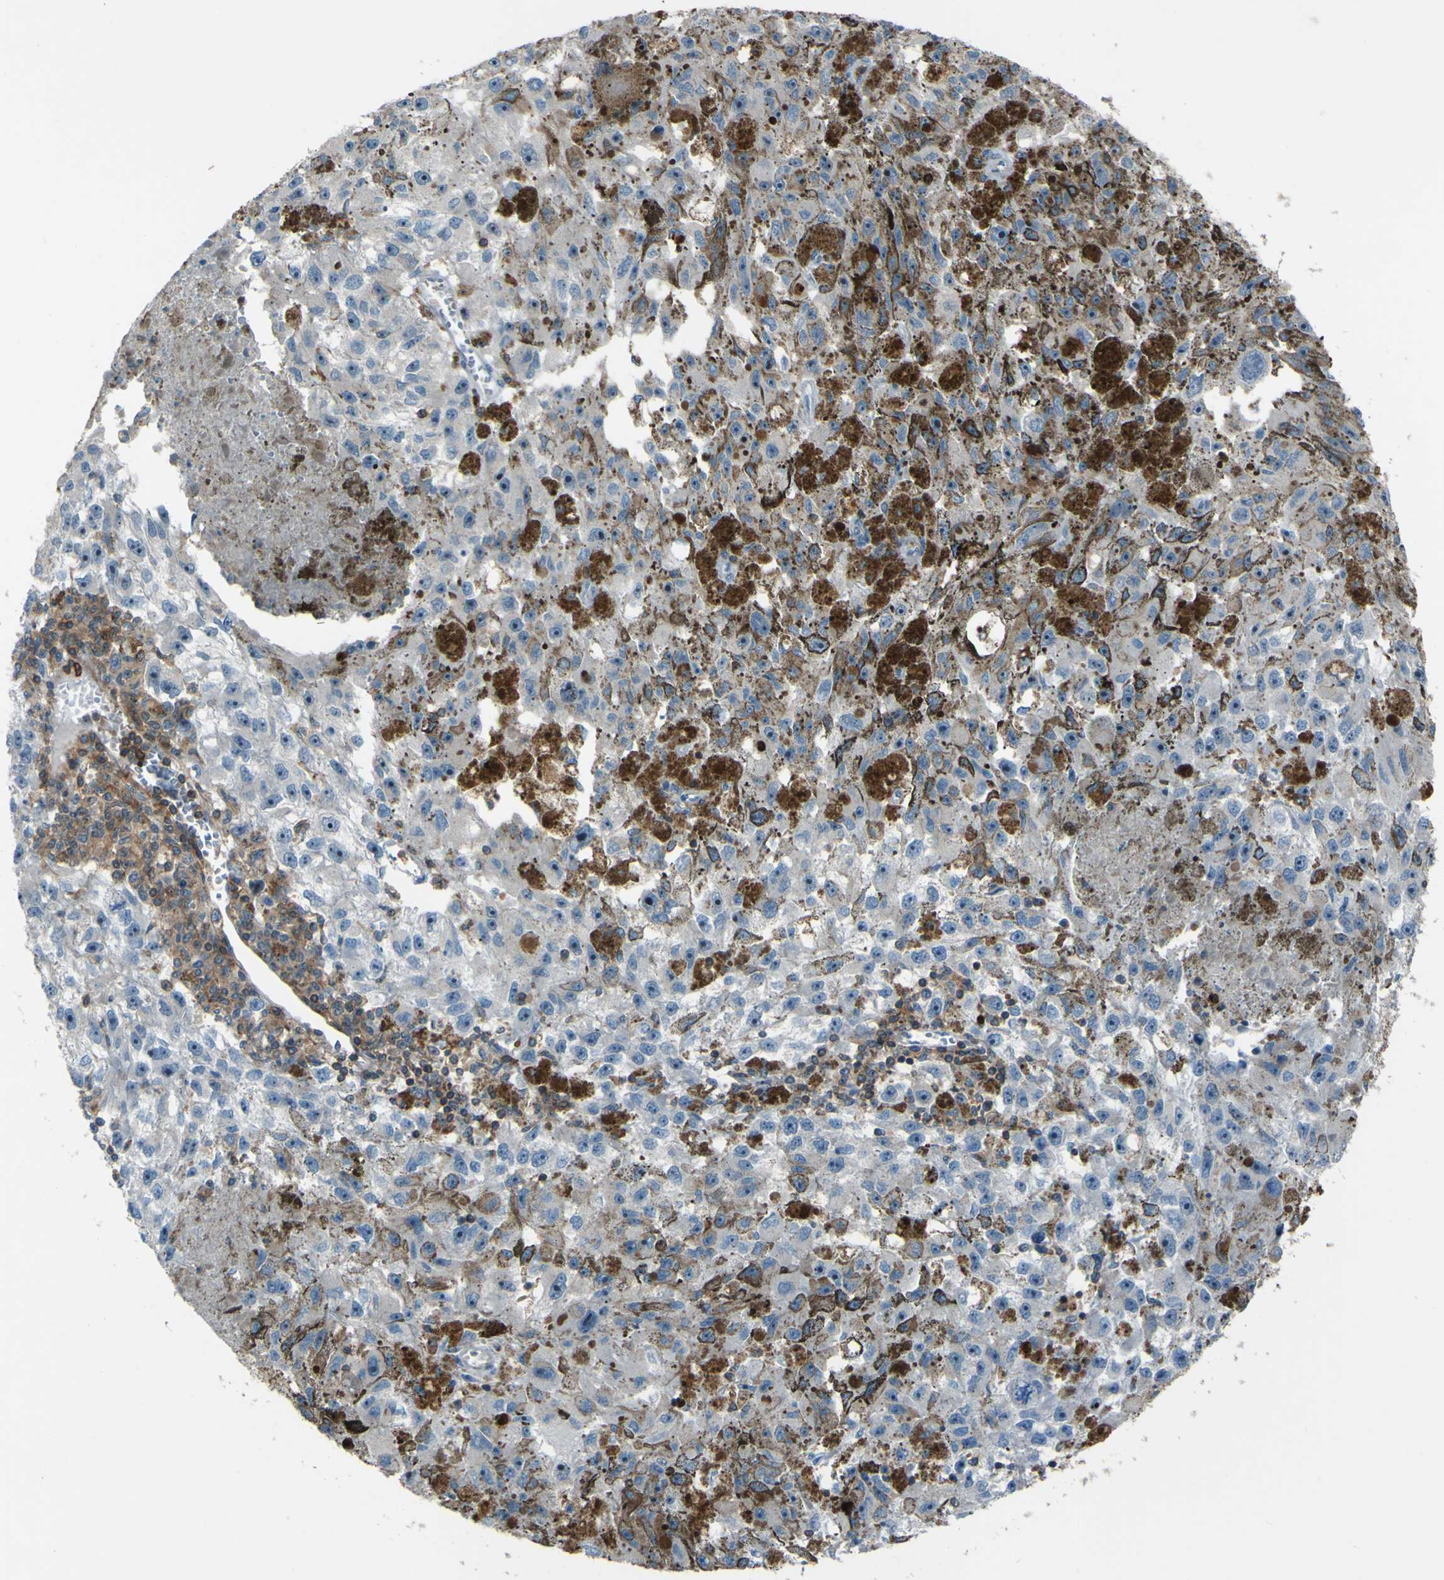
{"staining": {"intensity": "negative", "quantity": "none", "location": "none"}, "tissue": "melanoma", "cell_type": "Tumor cells", "image_type": "cancer", "snomed": [{"axis": "morphology", "description": "Malignant melanoma, NOS"}, {"axis": "topography", "description": "Skin"}], "caption": "Tumor cells show no significant expression in melanoma.", "gene": "PCDHB5", "patient": {"sex": "female", "age": 104}}